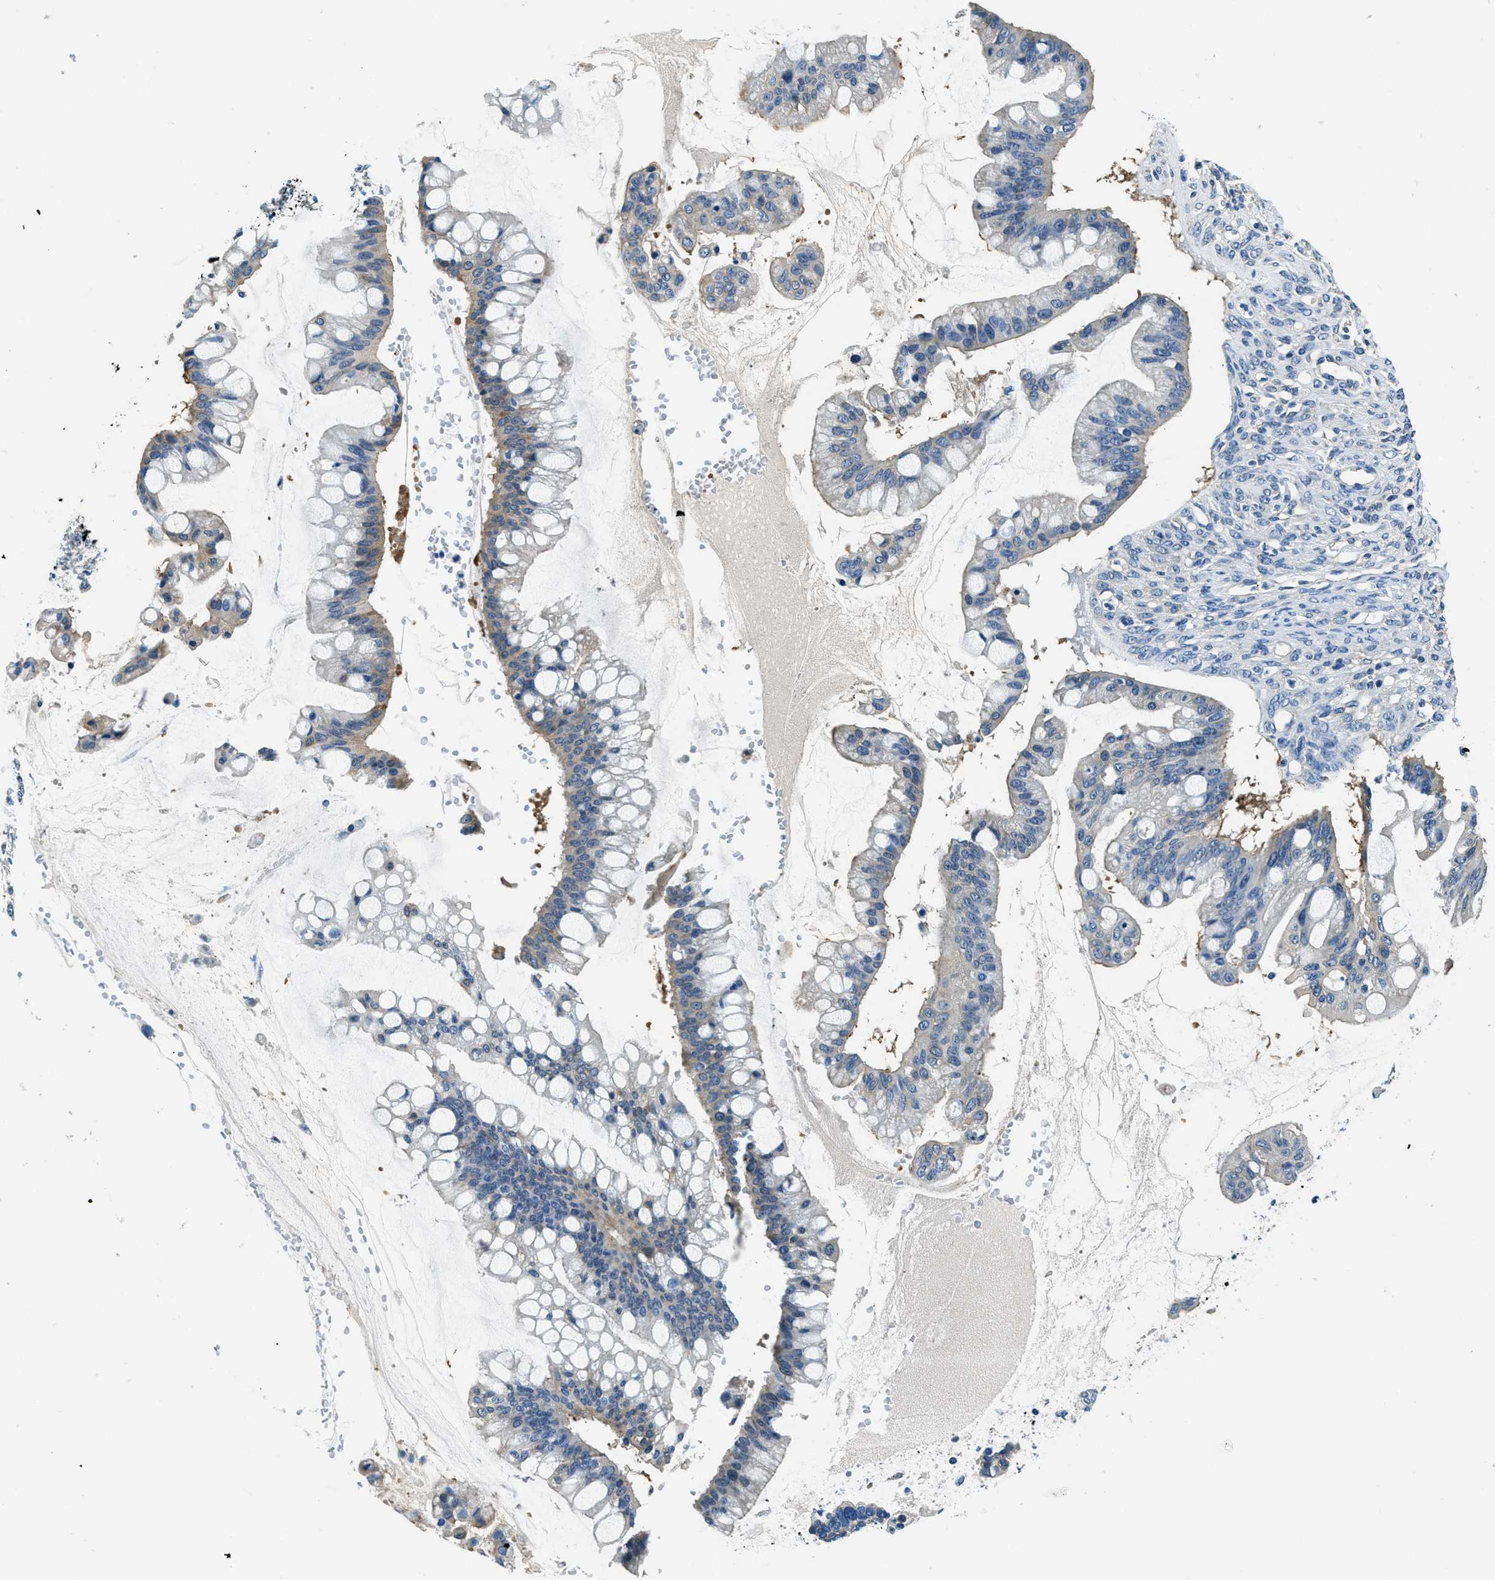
{"staining": {"intensity": "weak", "quantity": "<25%", "location": "cytoplasmic/membranous"}, "tissue": "ovarian cancer", "cell_type": "Tumor cells", "image_type": "cancer", "snomed": [{"axis": "morphology", "description": "Cystadenocarcinoma, mucinous, NOS"}, {"axis": "topography", "description": "Ovary"}], "caption": "Tumor cells are negative for brown protein staining in ovarian mucinous cystadenocarcinoma.", "gene": "TWF1", "patient": {"sex": "female", "age": 73}}